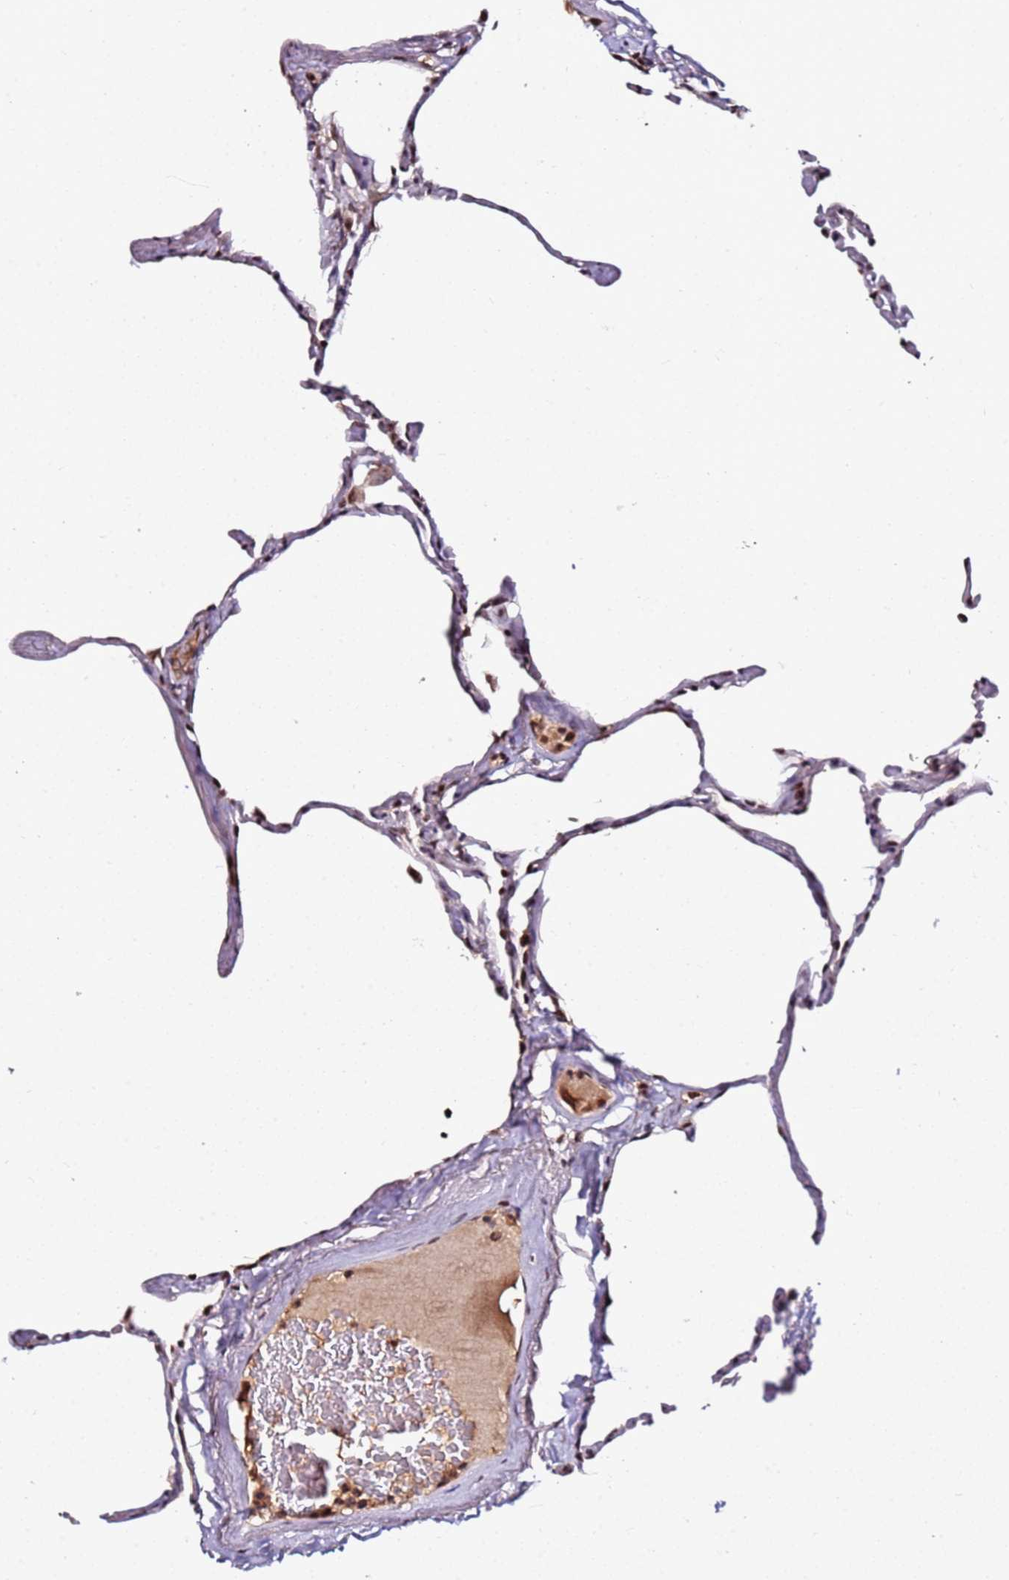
{"staining": {"intensity": "moderate", "quantity": ">75%", "location": "nuclear"}, "tissue": "lung", "cell_type": "Alveolar cells", "image_type": "normal", "snomed": [{"axis": "morphology", "description": "Normal tissue, NOS"}, {"axis": "topography", "description": "Lung"}], "caption": "Protein staining of normal lung shows moderate nuclear staining in about >75% of alveolar cells. The staining was performed using DAB, with brown indicating positive protein expression. Nuclei are stained blue with hematoxylin.", "gene": "FCF1", "patient": {"sex": "male", "age": 65}}